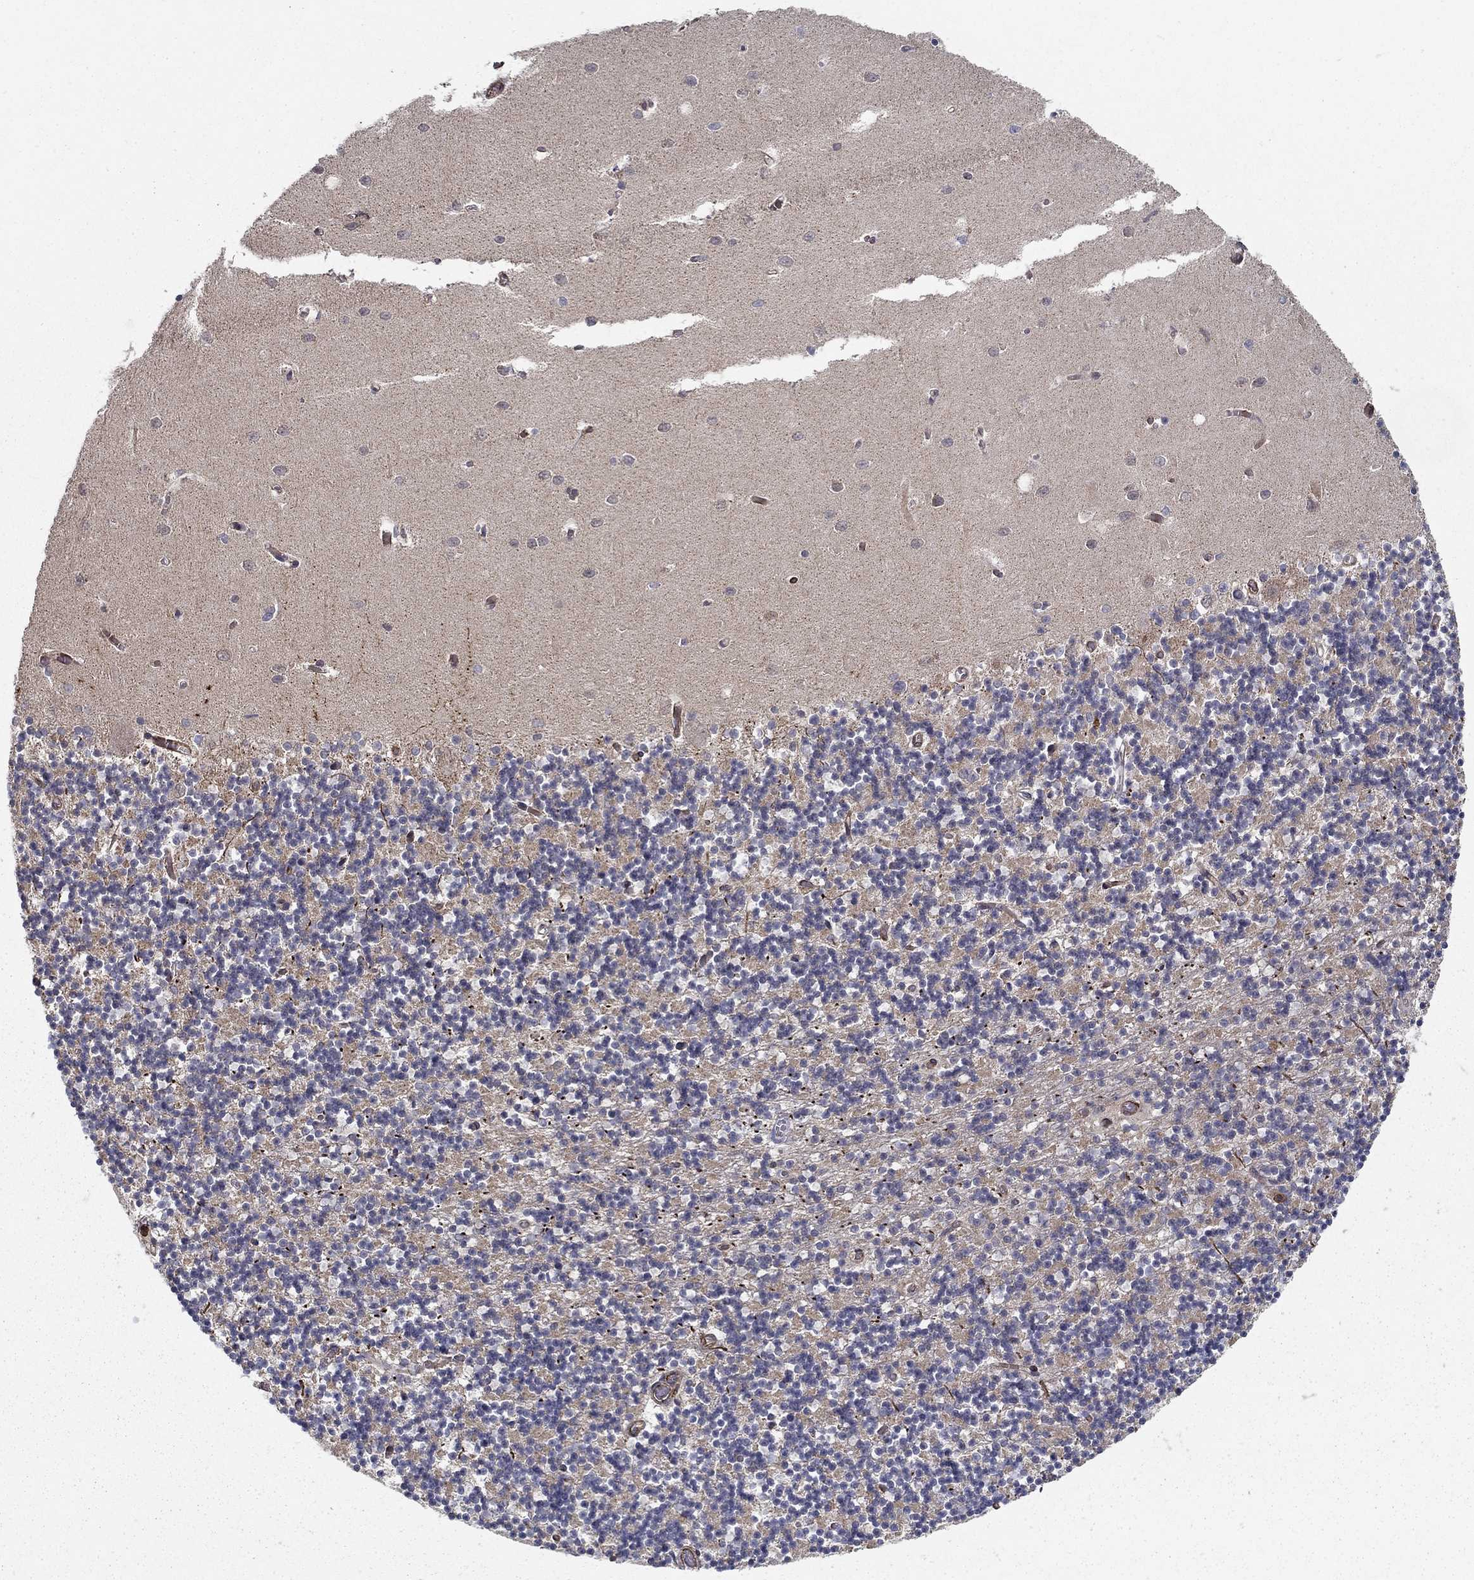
{"staining": {"intensity": "negative", "quantity": "none", "location": "none"}, "tissue": "cerebellum", "cell_type": "Cells in granular layer", "image_type": "normal", "snomed": [{"axis": "morphology", "description": "Normal tissue, NOS"}, {"axis": "topography", "description": "Cerebellum"}], "caption": "Cerebellum stained for a protein using immunohistochemistry reveals no expression cells in granular layer.", "gene": "ADM", "patient": {"sex": "female", "age": 64}}